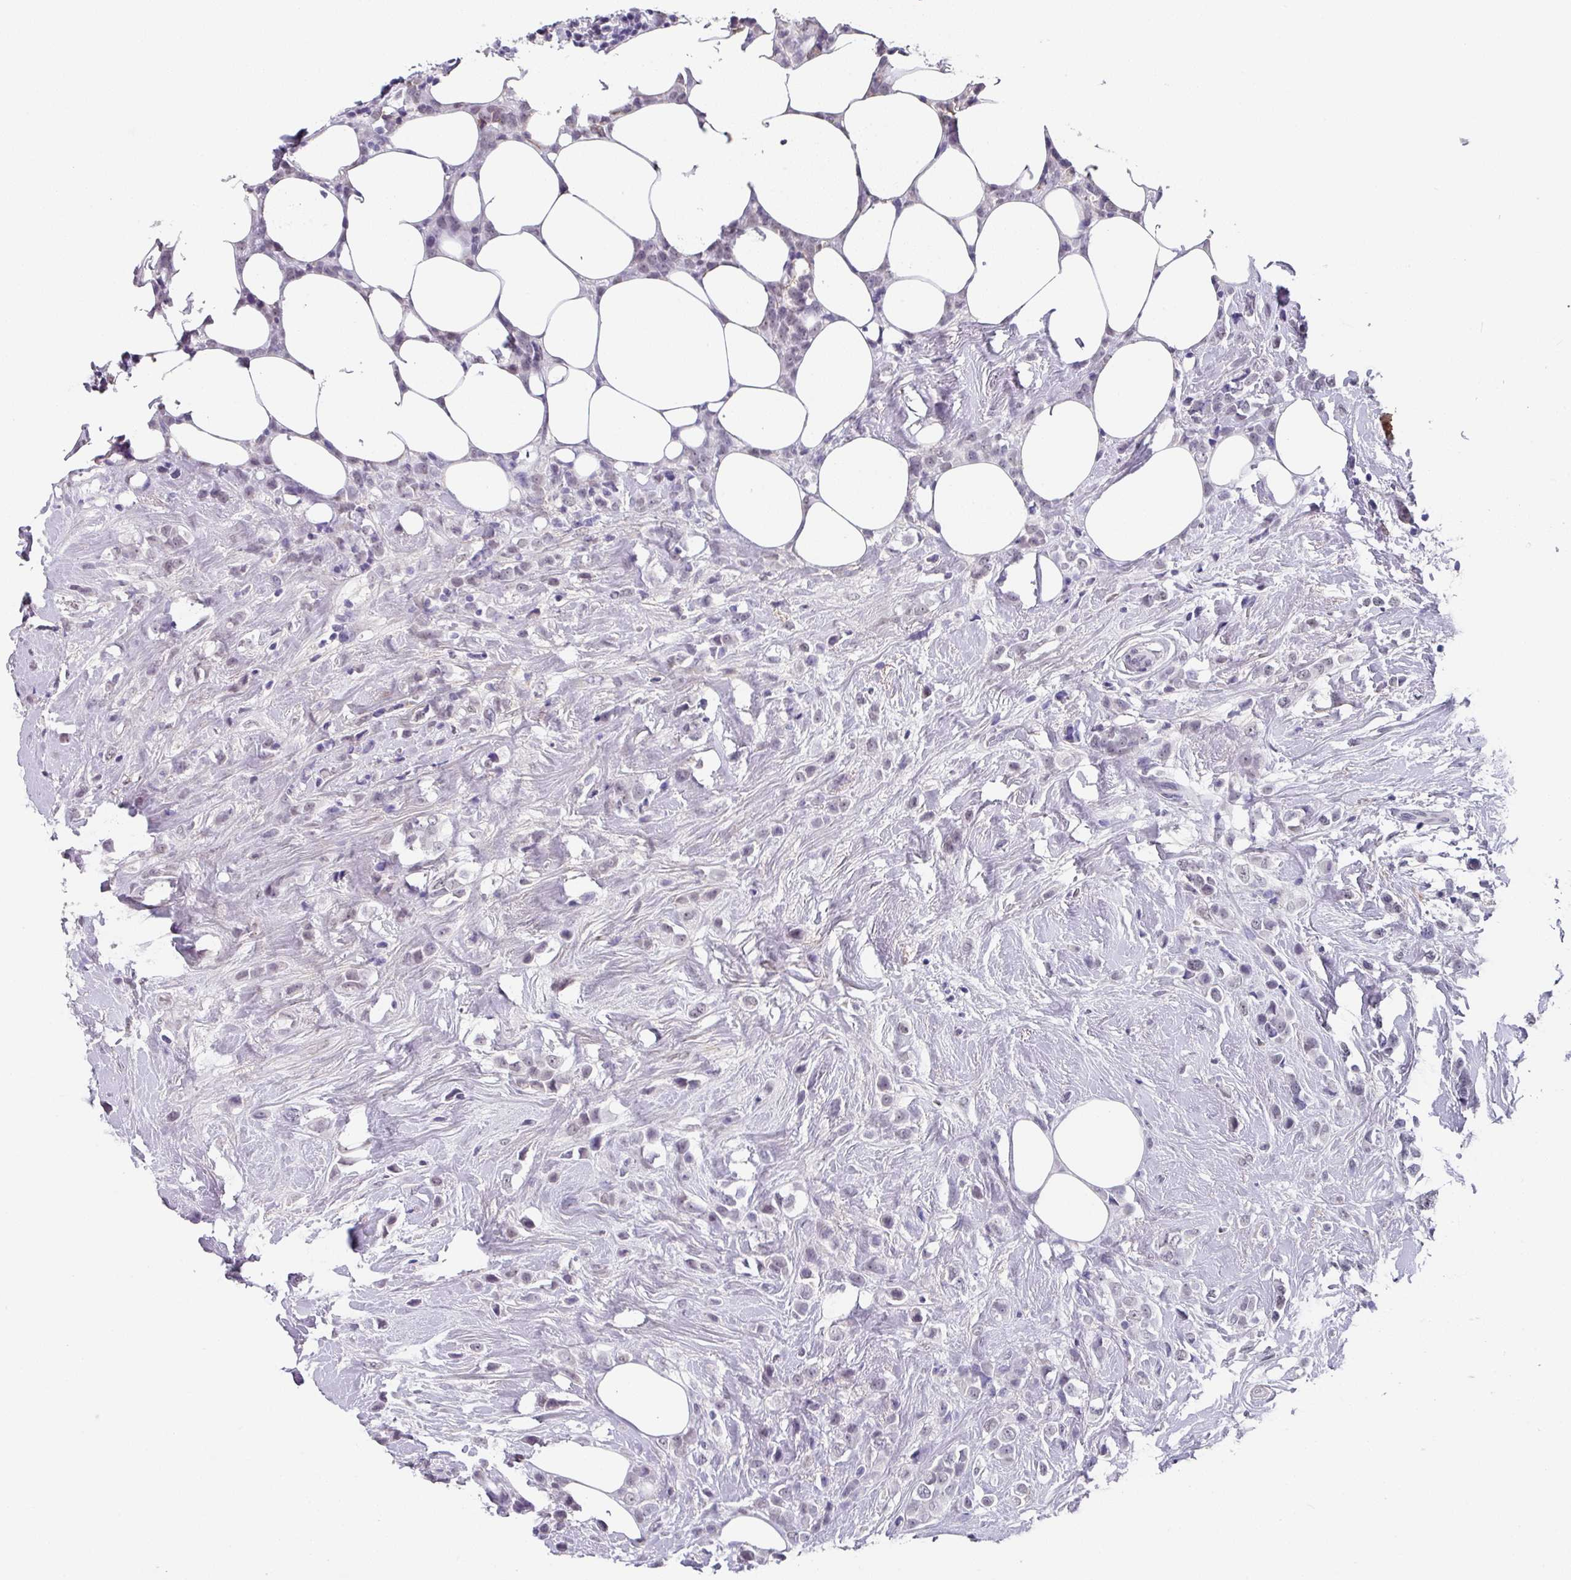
{"staining": {"intensity": "negative", "quantity": "none", "location": "none"}, "tissue": "breast cancer", "cell_type": "Tumor cells", "image_type": "cancer", "snomed": [{"axis": "morphology", "description": "Duct carcinoma"}, {"axis": "topography", "description": "Breast"}], "caption": "High power microscopy photomicrograph of an IHC photomicrograph of breast cancer (invasive ductal carcinoma), revealing no significant expression in tumor cells.", "gene": "C1QB", "patient": {"sex": "female", "age": 80}}